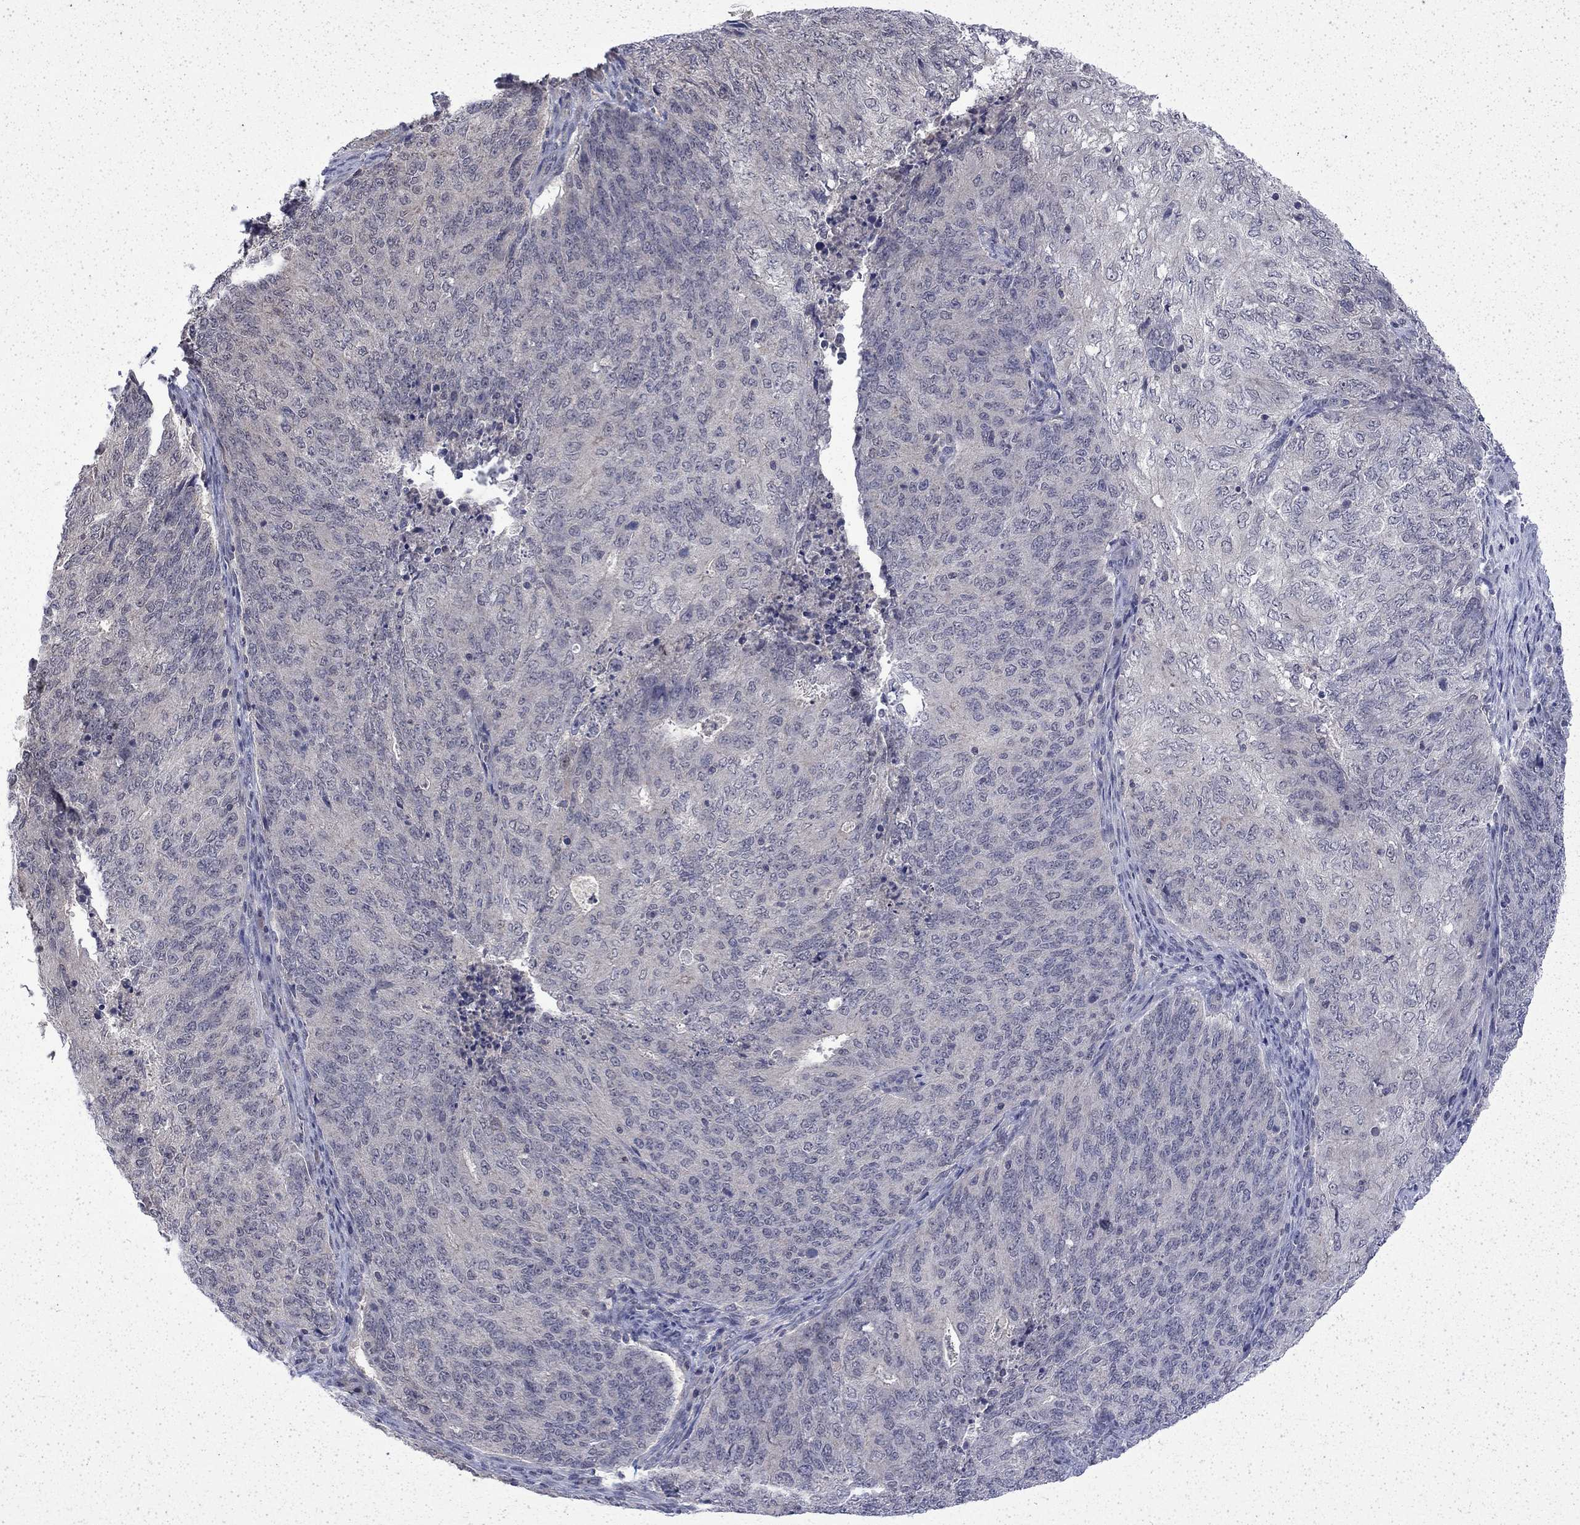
{"staining": {"intensity": "negative", "quantity": "none", "location": "none"}, "tissue": "endometrial cancer", "cell_type": "Tumor cells", "image_type": "cancer", "snomed": [{"axis": "morphology", "description": "Adenocarcinoma, NOS"}, {"axis": "topography", "description": "Endometrium"}], "caption": "DAB immunohistochemical staining of human adenocarcinoma (endometrial) displays no significant staining in tumor cells.", "gene": "CHAT", "patient": {"sex": "female", "age": 82}}